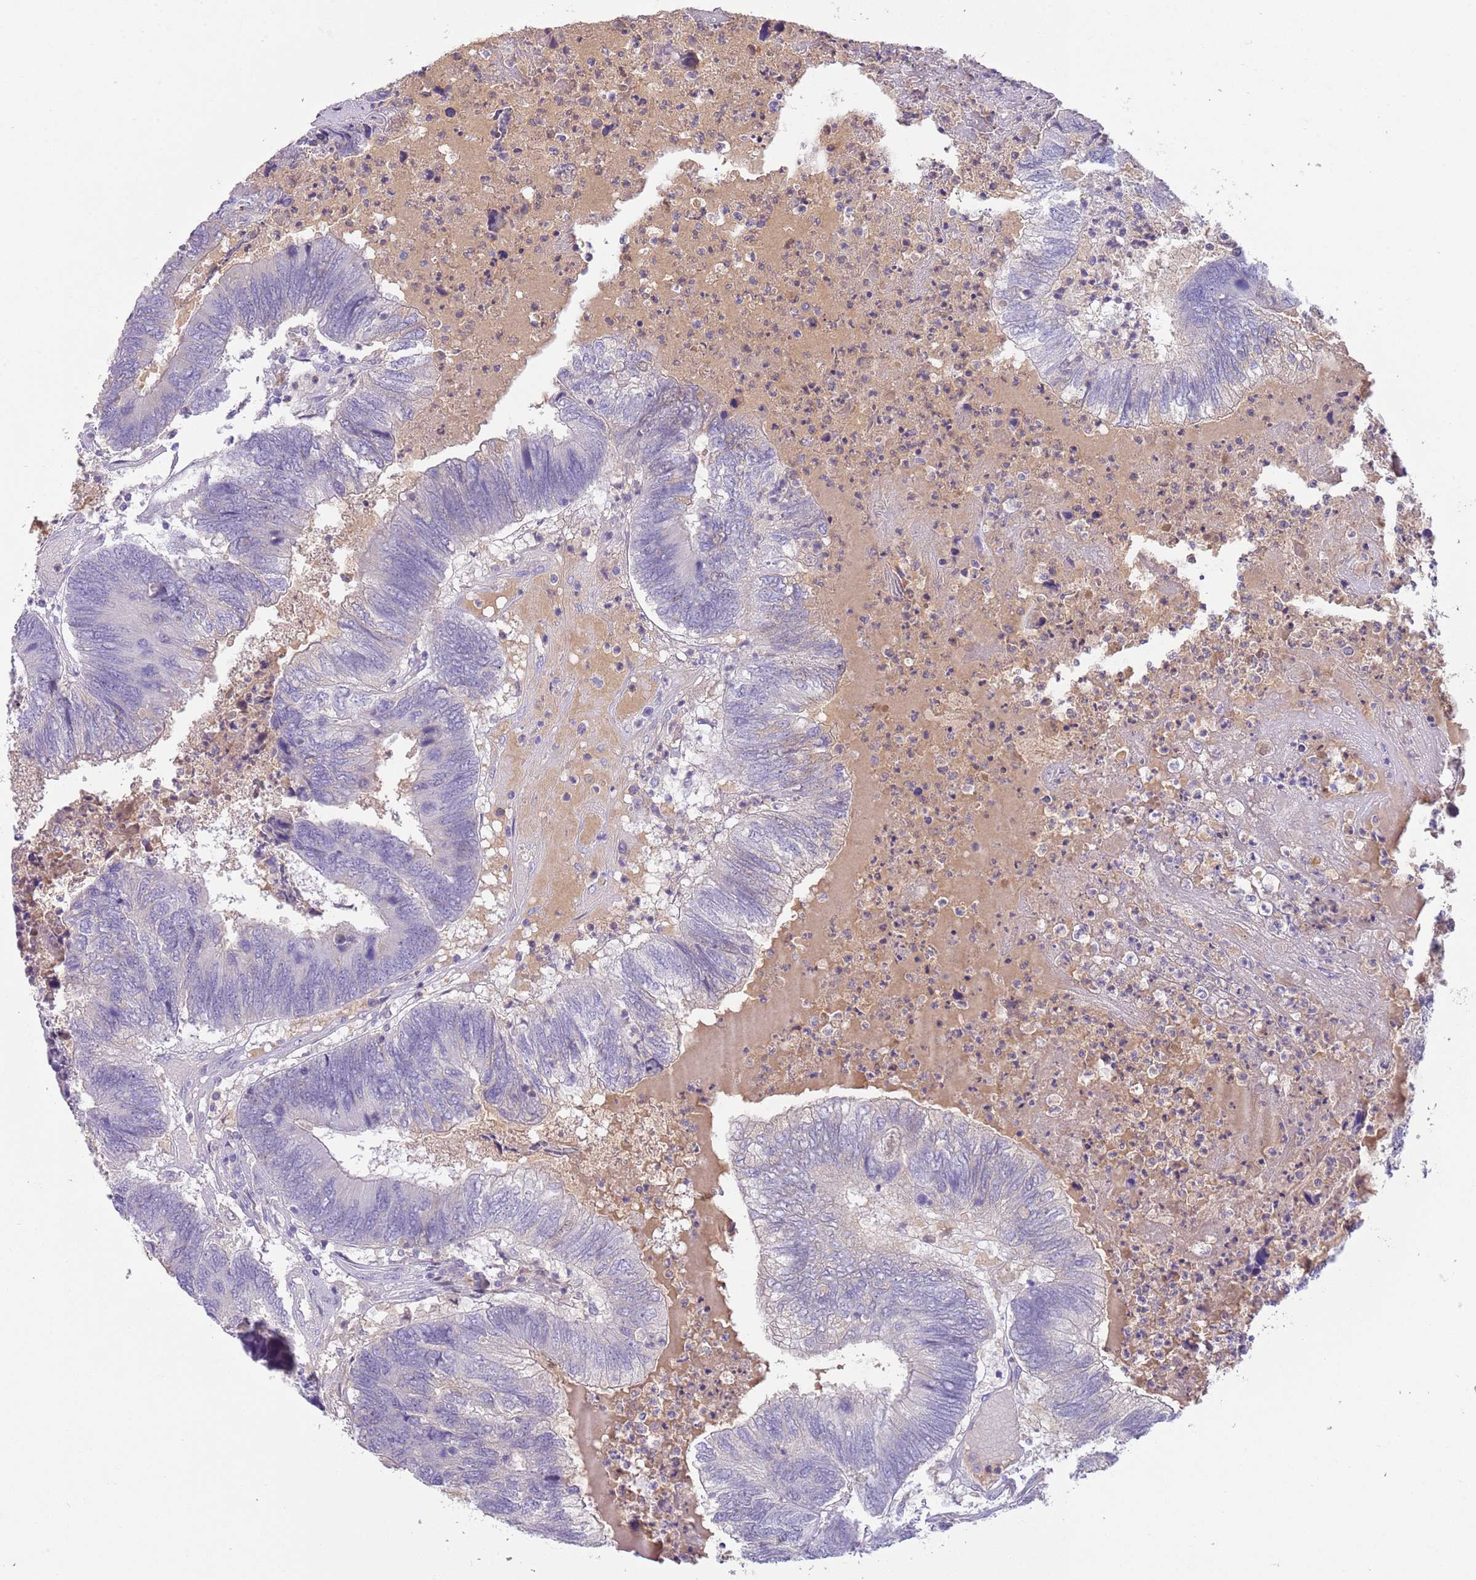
{"staining": {"intensity": "negative", "quantity": "none", "location": "none"}, "tissue": "colorectal cancer", "cell_type": "Tumor cells", "image_type": "cancer", "snomed": [{"axis": "morphology", "description": "Adenocarcinoma, NOS"}, {"axis": "topography", "description": "Colon"}], "caption": "IHC of colorectal cancer exhibits no positivity in tumor cells.", "gene": "IGFL4", "patient": {"sex": "female", "age": 67}}